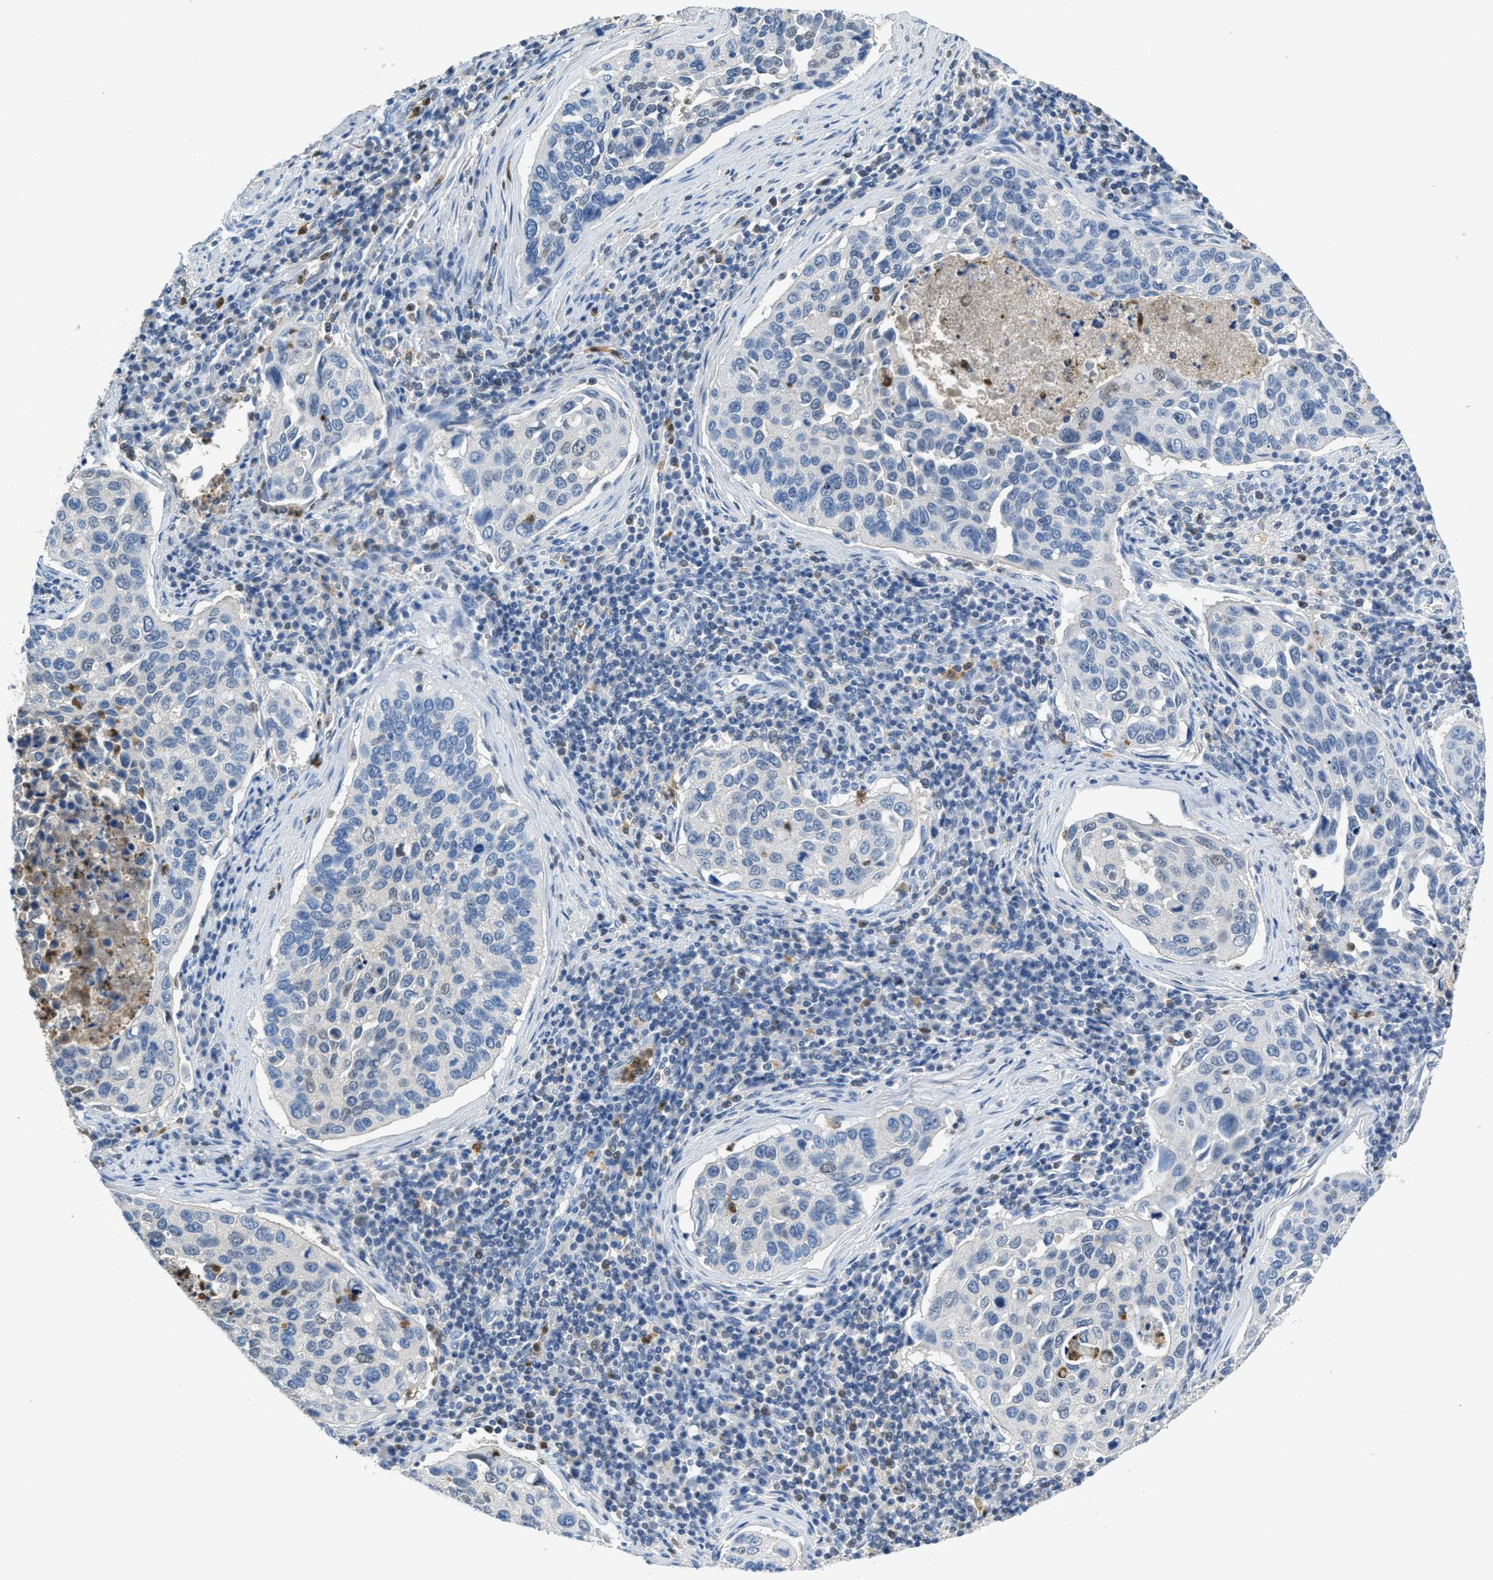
{"staining": {"intensity": "negative", "quantity": "none", "location": "none"}, "tissue": "cervical cancer", "cell_type": "Tumor cells", "image_type": "cancer", "snomed": [{"axis": "morphology", "description": "Squamous cell carcinoma, NOS"}, {"axis": "topography", "description": "Cervix"}], "caption": "Tumor cells are negative for protein expression in human cervical squamous cell carcinoma. (DAB IHC, high magnification).", "gene": "SERPINB1", "patient": {"sex": "female", "age": 53}}